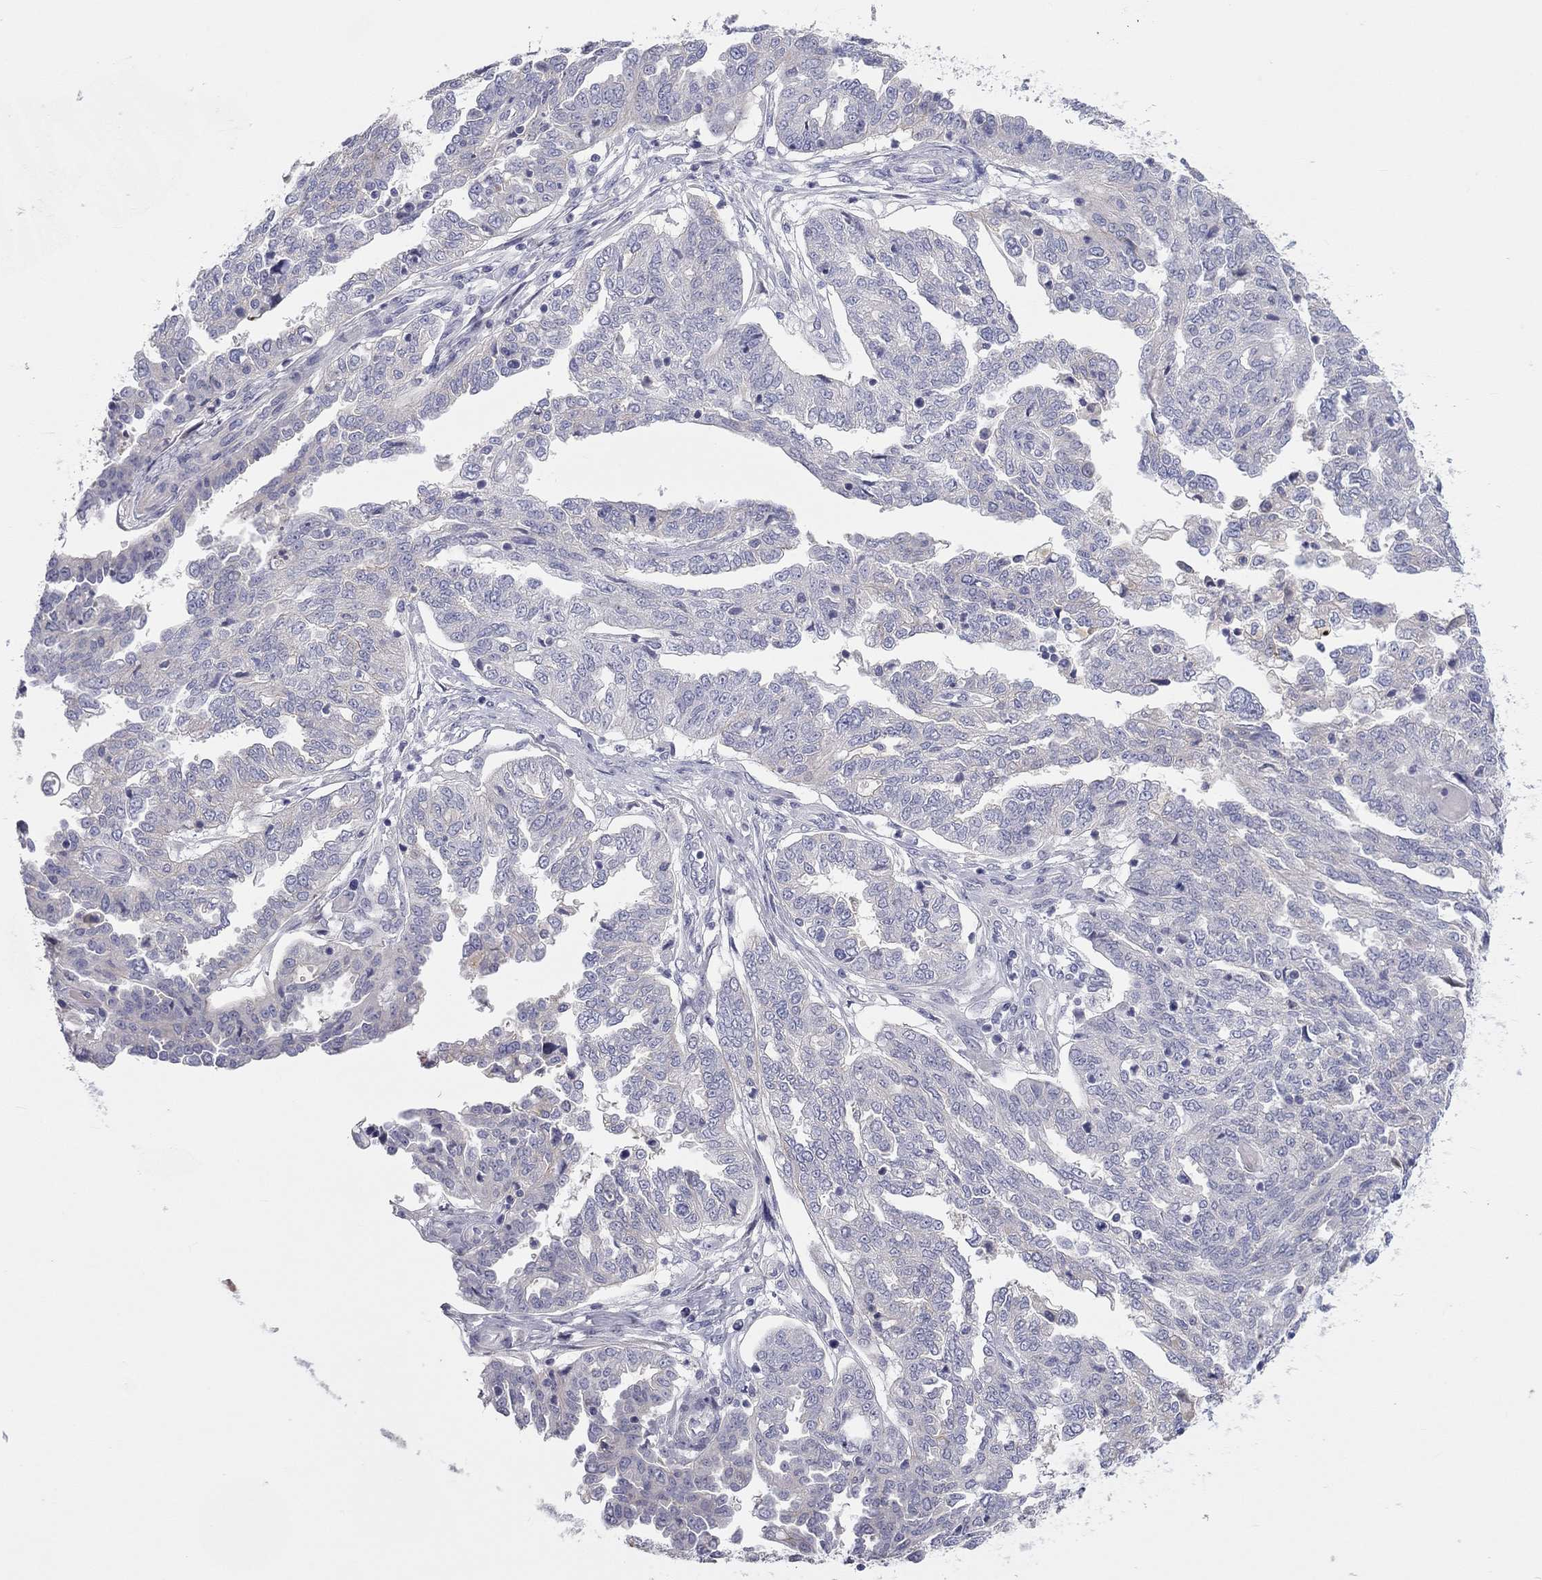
{"staining": {"intensity": "negative", "quantity": "none", "location": "none"}, "tissue": "ovarian cancer", "cell_type": "Tumor cells", "image_type": "cancer", "snomed": [{"axis": "morphology", "description": "Cystadenocarcinoma, serous, NOS"}, {"axis": "topography", "description": "Ovary"}], "caption": "IHC of human serous cystadenocarcinoma (ovarian) reveals no staining in tumor cells.", "gene": "ST7L", "patient": {"sex": "female", "age": 67}}